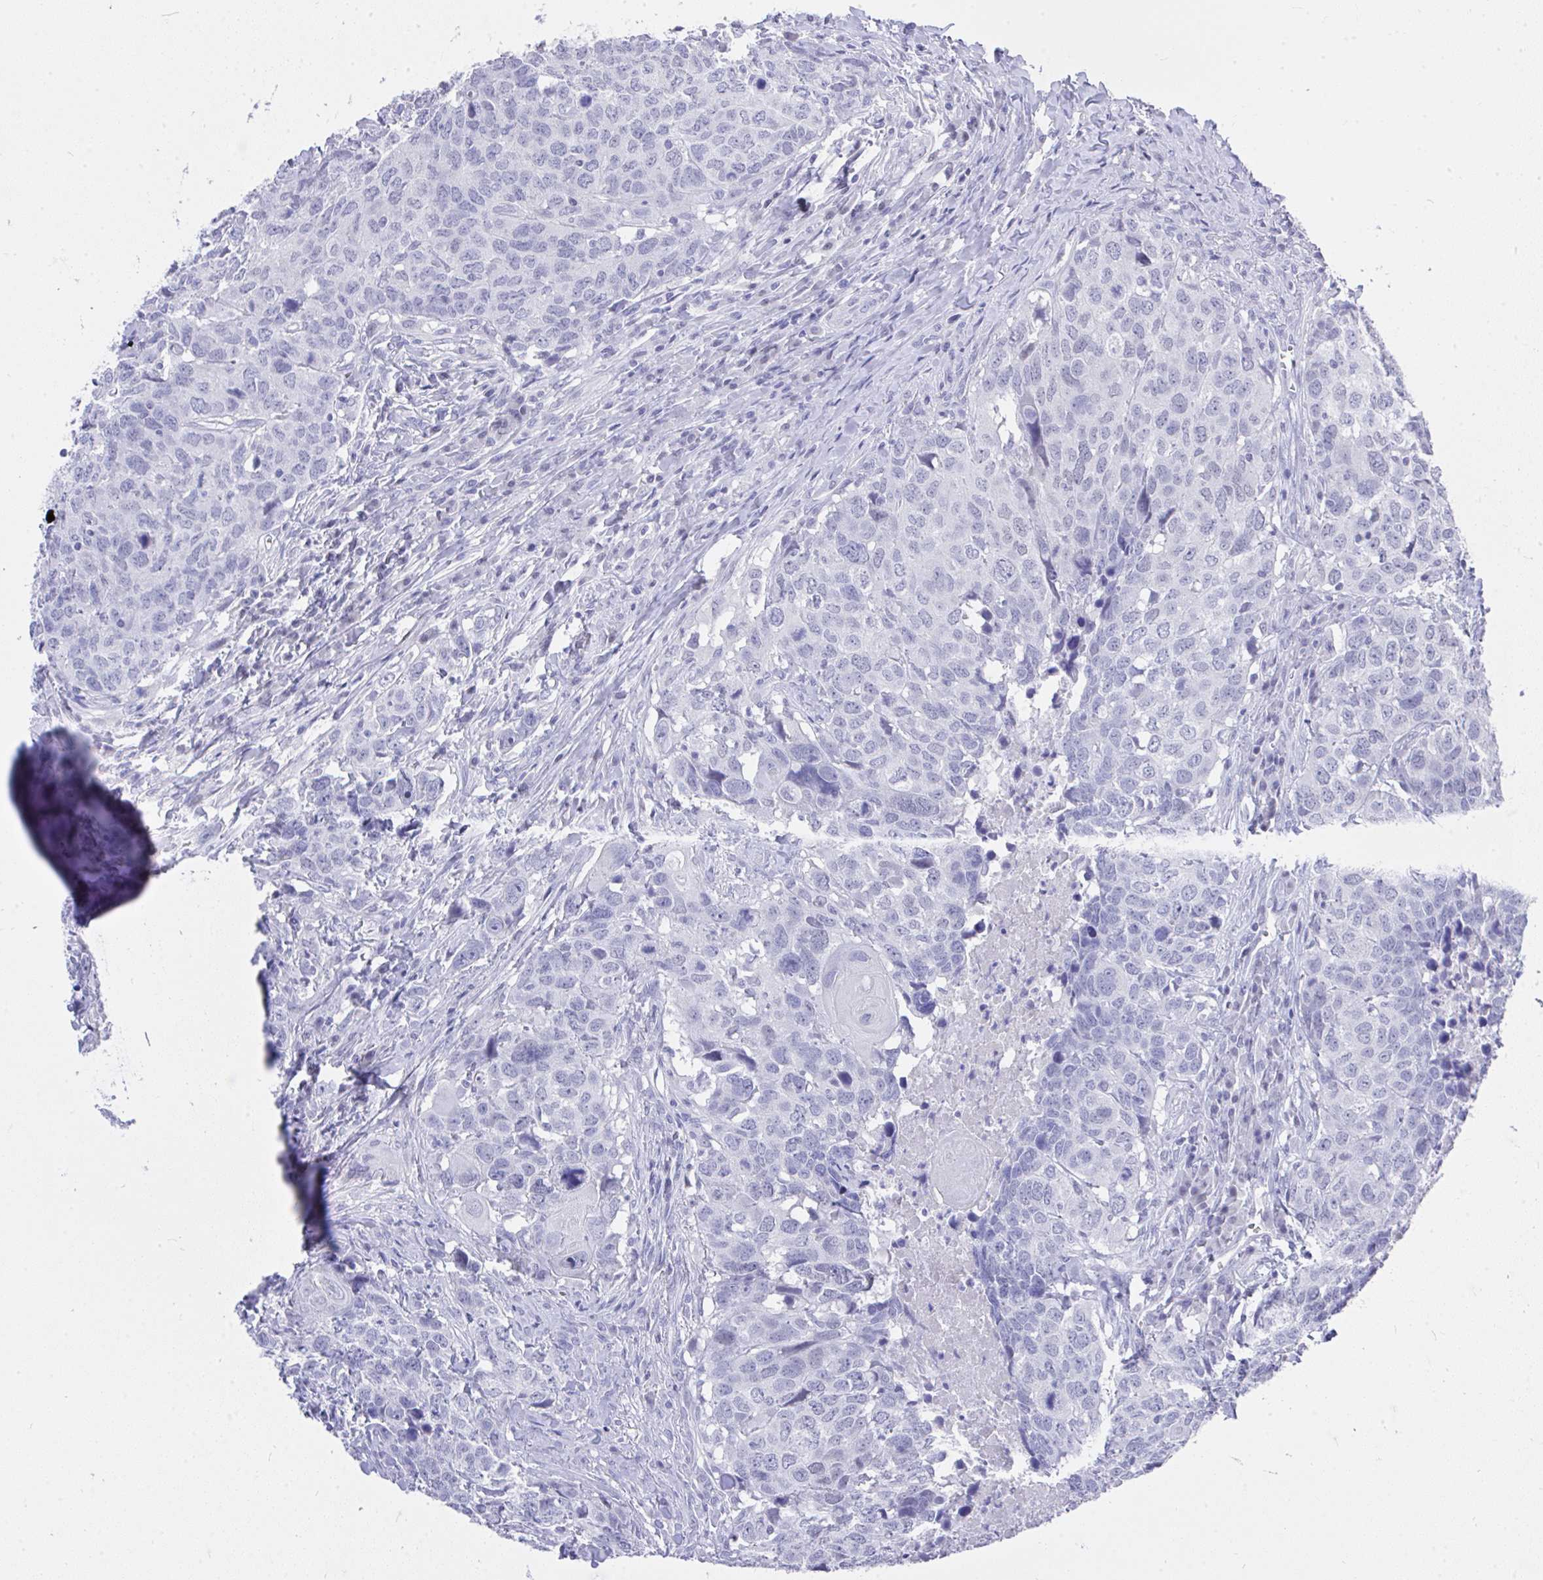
{"staining": {"intensity": "negative", "quantity": "none", "location": "none"}, "tissue": "head and neck cancer", "cell_type": "Tumor cells", "image_type": "cancer", "snomed": [{"axis": "morphology", "description": "Normal tissue, NOS"}, {"axis": "morphology", "description": "Squamous cell carcinoma, NOS"}, {"axis": "topography", "description": "Skeletal muscle"}, {"axis": "topography", "description": "Vascular tissue"}, {"axis": "topography", "description": "Peripheral nerve tissue"}, {"axis": "topography", "description": "Head-Neck"}], "caption": "IHC image of human head and neck squamous cell carcinoma stained for a protein (brown), which reveals no positivity in tumor cells.", "gene": "MS4A12", "patient": {"sex": "male", "age": 66}}